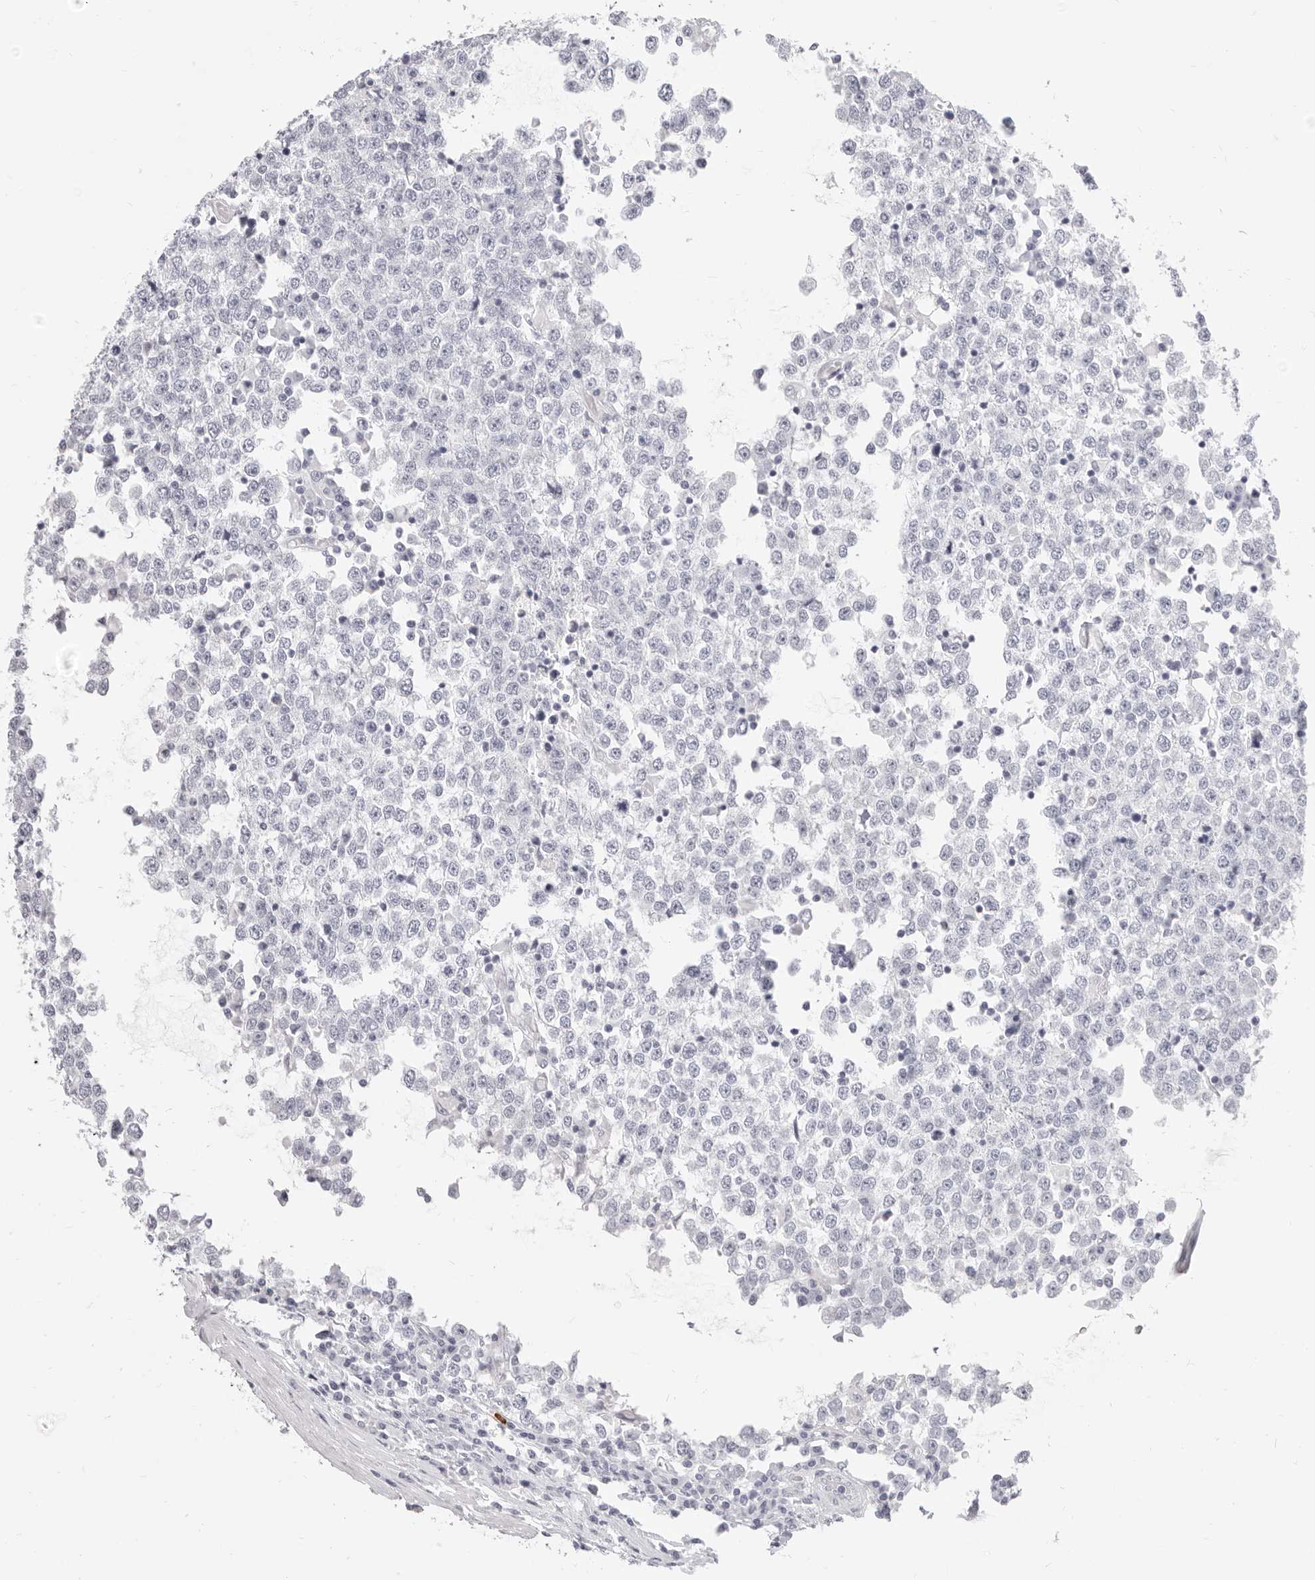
{"staining": {"intensity": "negative", "quantity": "none", "location": "none"}, "tissue": "testis cancer", "cell_type": "Tumor cells", "image_type": "cancer", "snomed": [{"axis": "morphology", "description": "Seminoma, NOS"}, {"axis": "topography", "description": "Testis"}], "caption": "Immunohistochemistry (IHC) photomicrograph of neoplastic tissue: human testis cancer stained with DAB (3,3'-diaminobenzidine) reveals no significant protein staining in tumor cells.", "gene": "CAMP", "patient": {"sex": "male", "age": 65}}